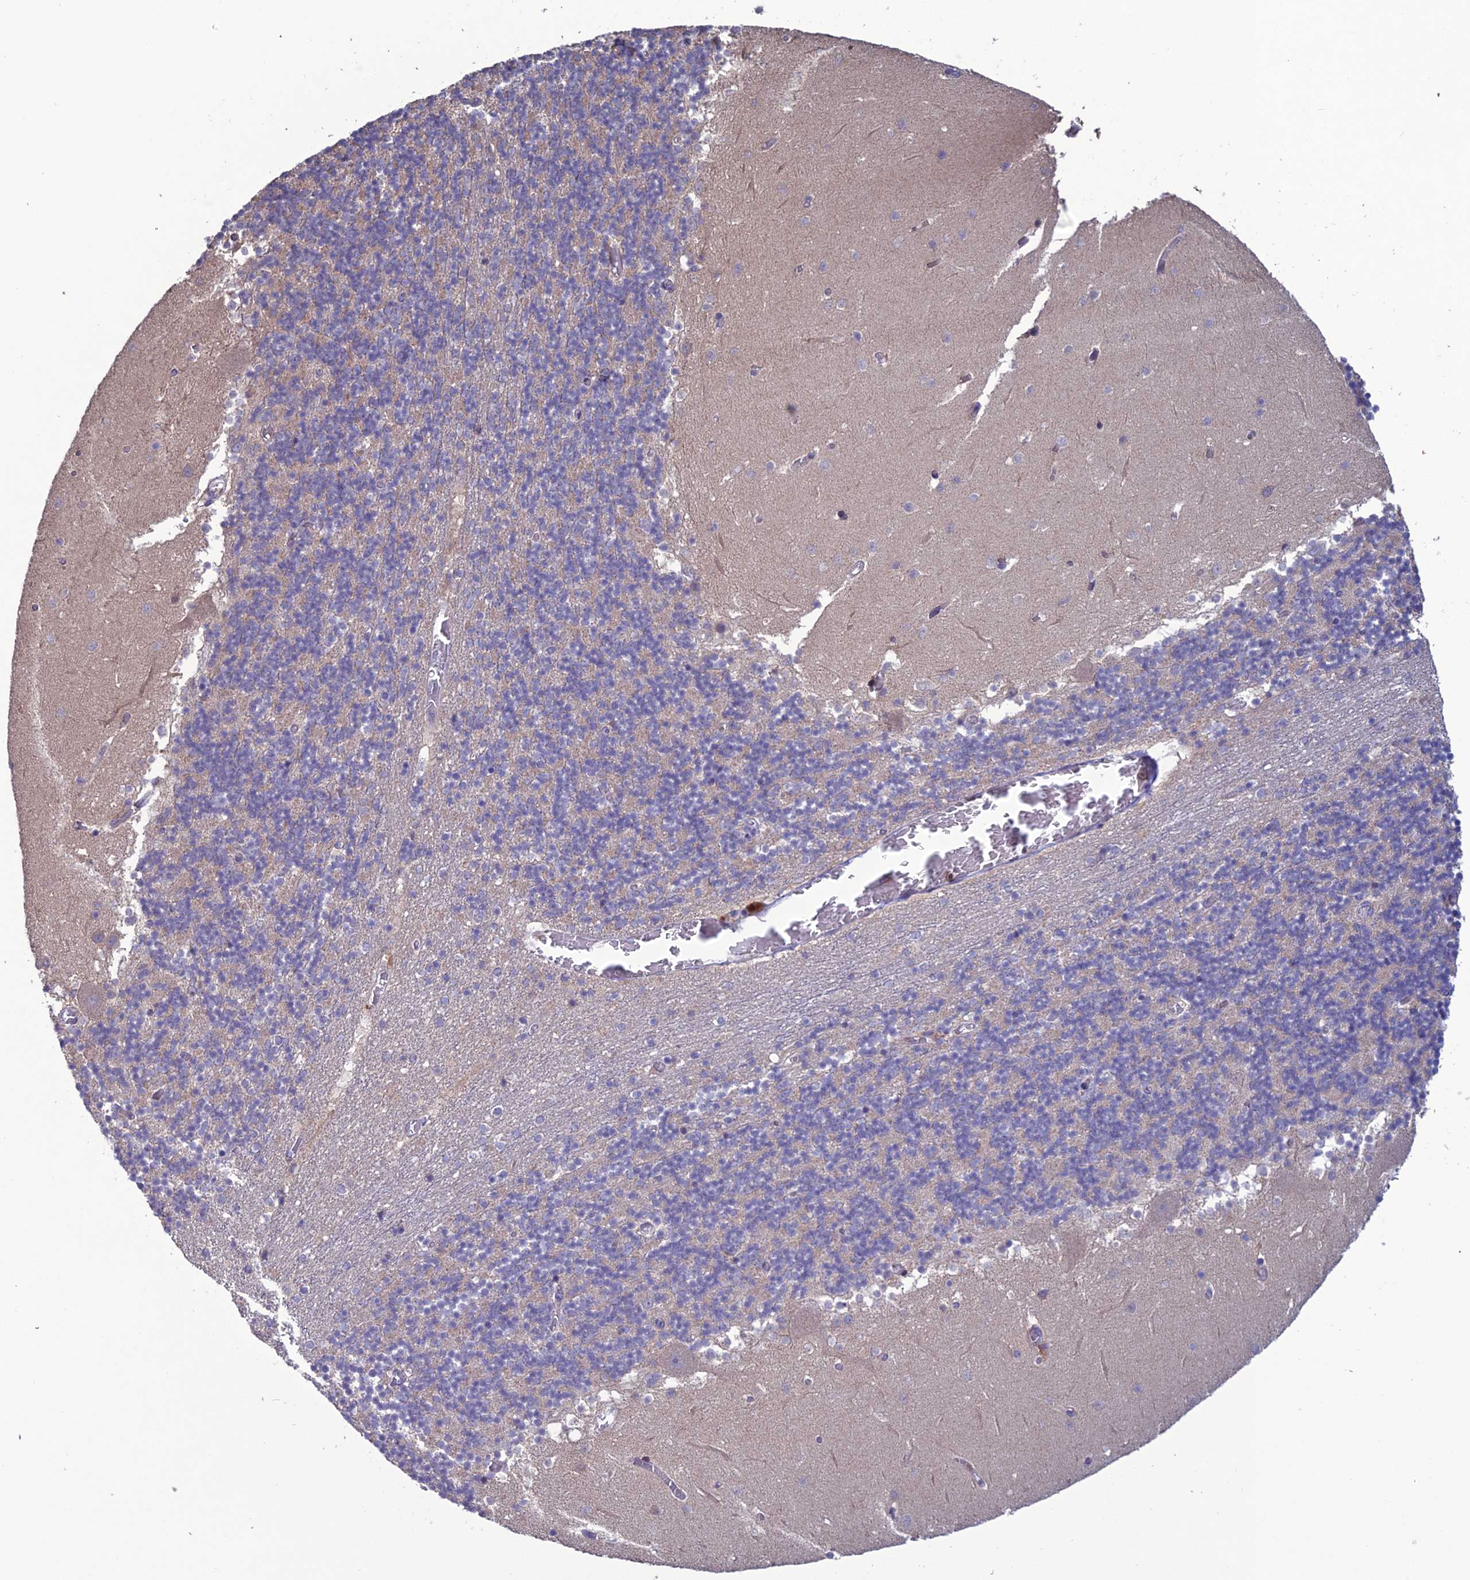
{"staining": {"intensity": "negative", "quantity": "none", "location": "none"}, "tissue": "cerebellum", "cell_type": "Cells in granular layer", "image_type": "normal", "snomed": [{"axis": "morphology", "description": "Normal tissue, NOS"}, {"axis": "topography", "description": "Cerebellum"}], "caption": "An immunohistochemistry (IHC) photomicrograph of benign cerebellum is shown. There is no staining in cells in granular layer of cerebellum. Nuclei are stained in blue.", "gene": "C2orf76", "patient": {"sex": "female", "age": 28}}